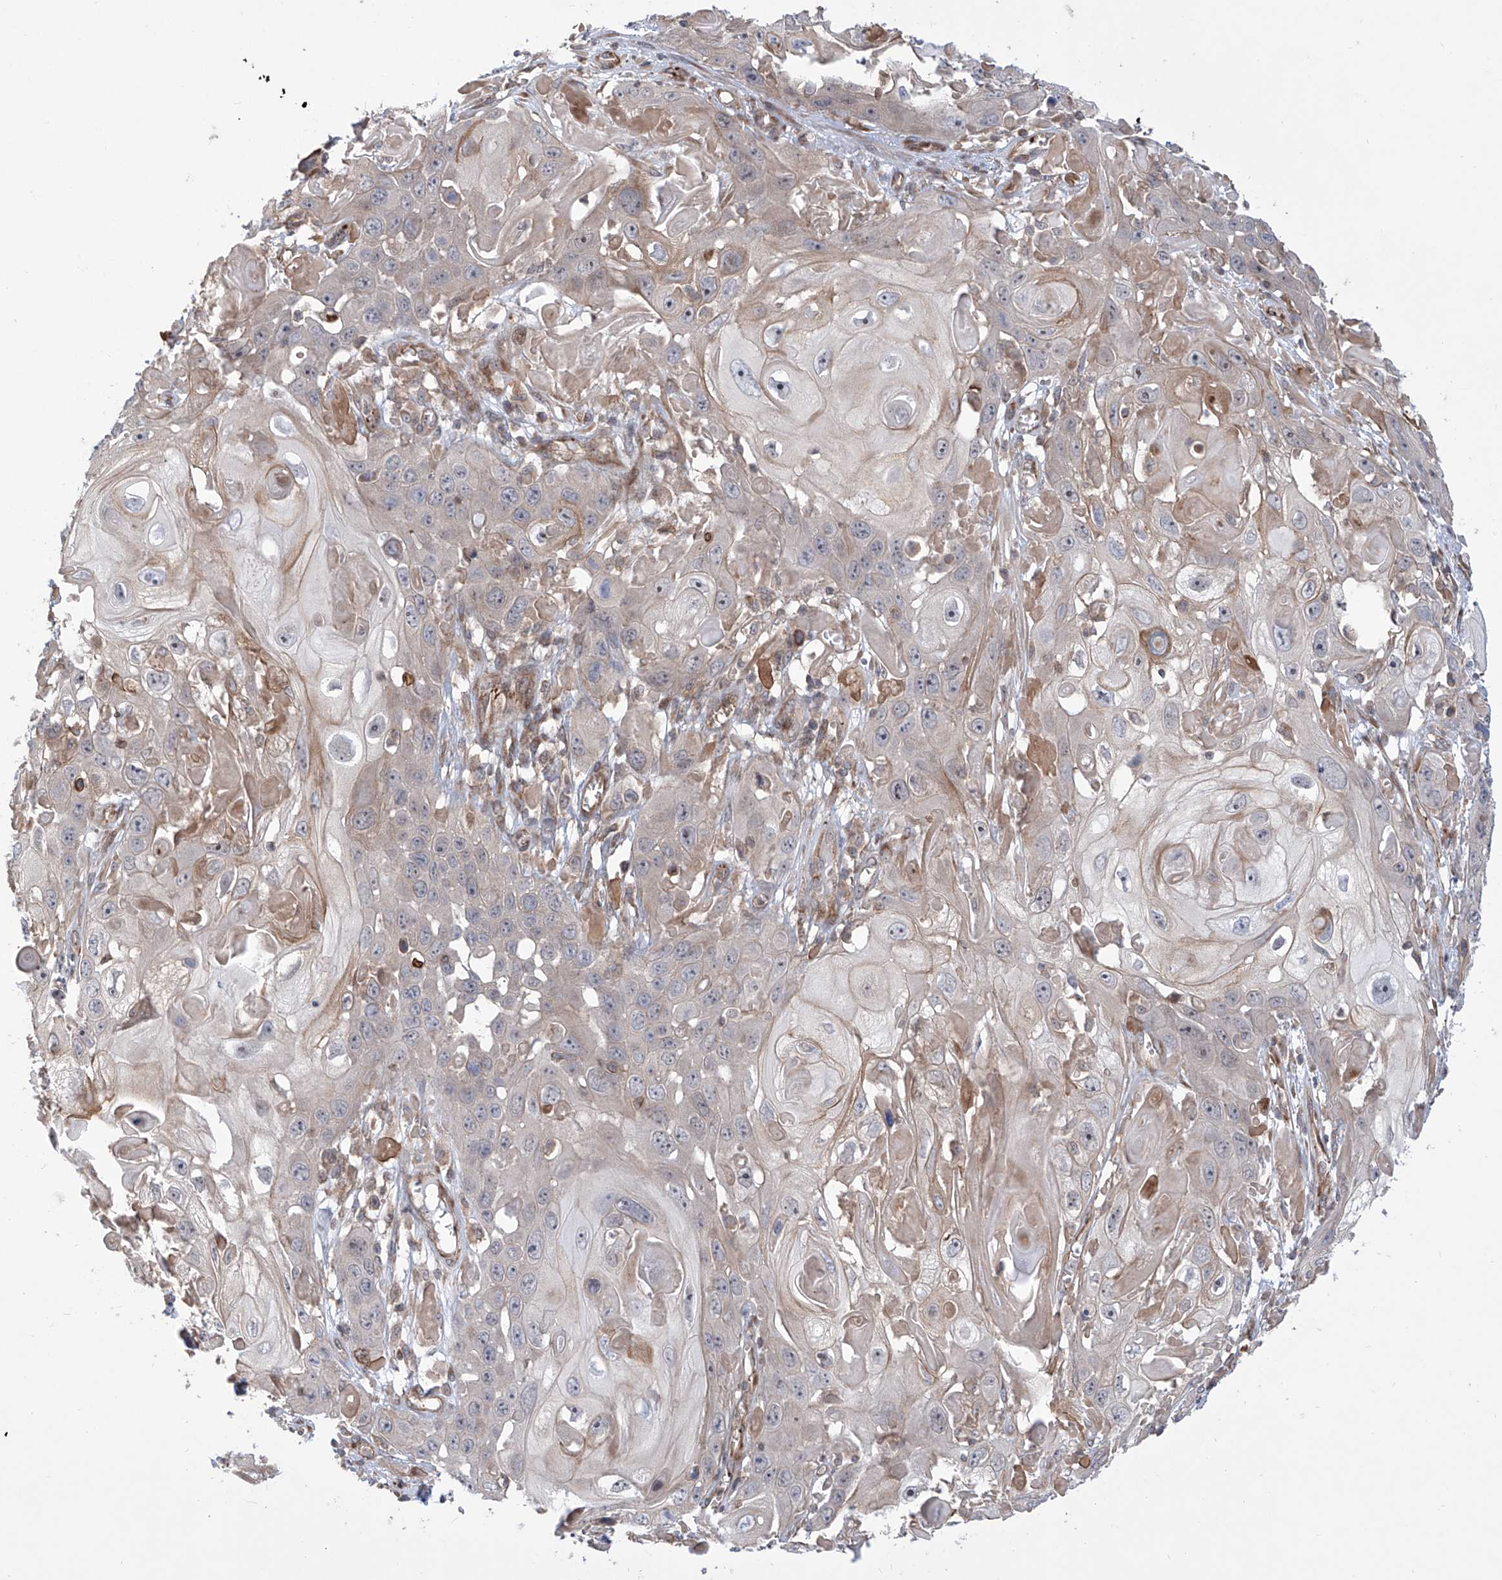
{"staining": {"intensity": "weak", "quantity": "<25%", "location": "cytoplasmic/membranous"}, "tissue": "skin cancer", "cell_type": "Tumor cells", "image_type": "cancer", "snomed": [{"axis": "morphology", "description": "Squamous cell carcinoma, NOS"}, {"axis": "topography", "description": "Skin"}], "caption": "DAB (3,3'-diaminobenzidine) immunohistochemical staining of skin cancer reveals no significant staining in tumor cells.", "gene": "APAF1", "patient": {"sex": "male", "age": 55}}